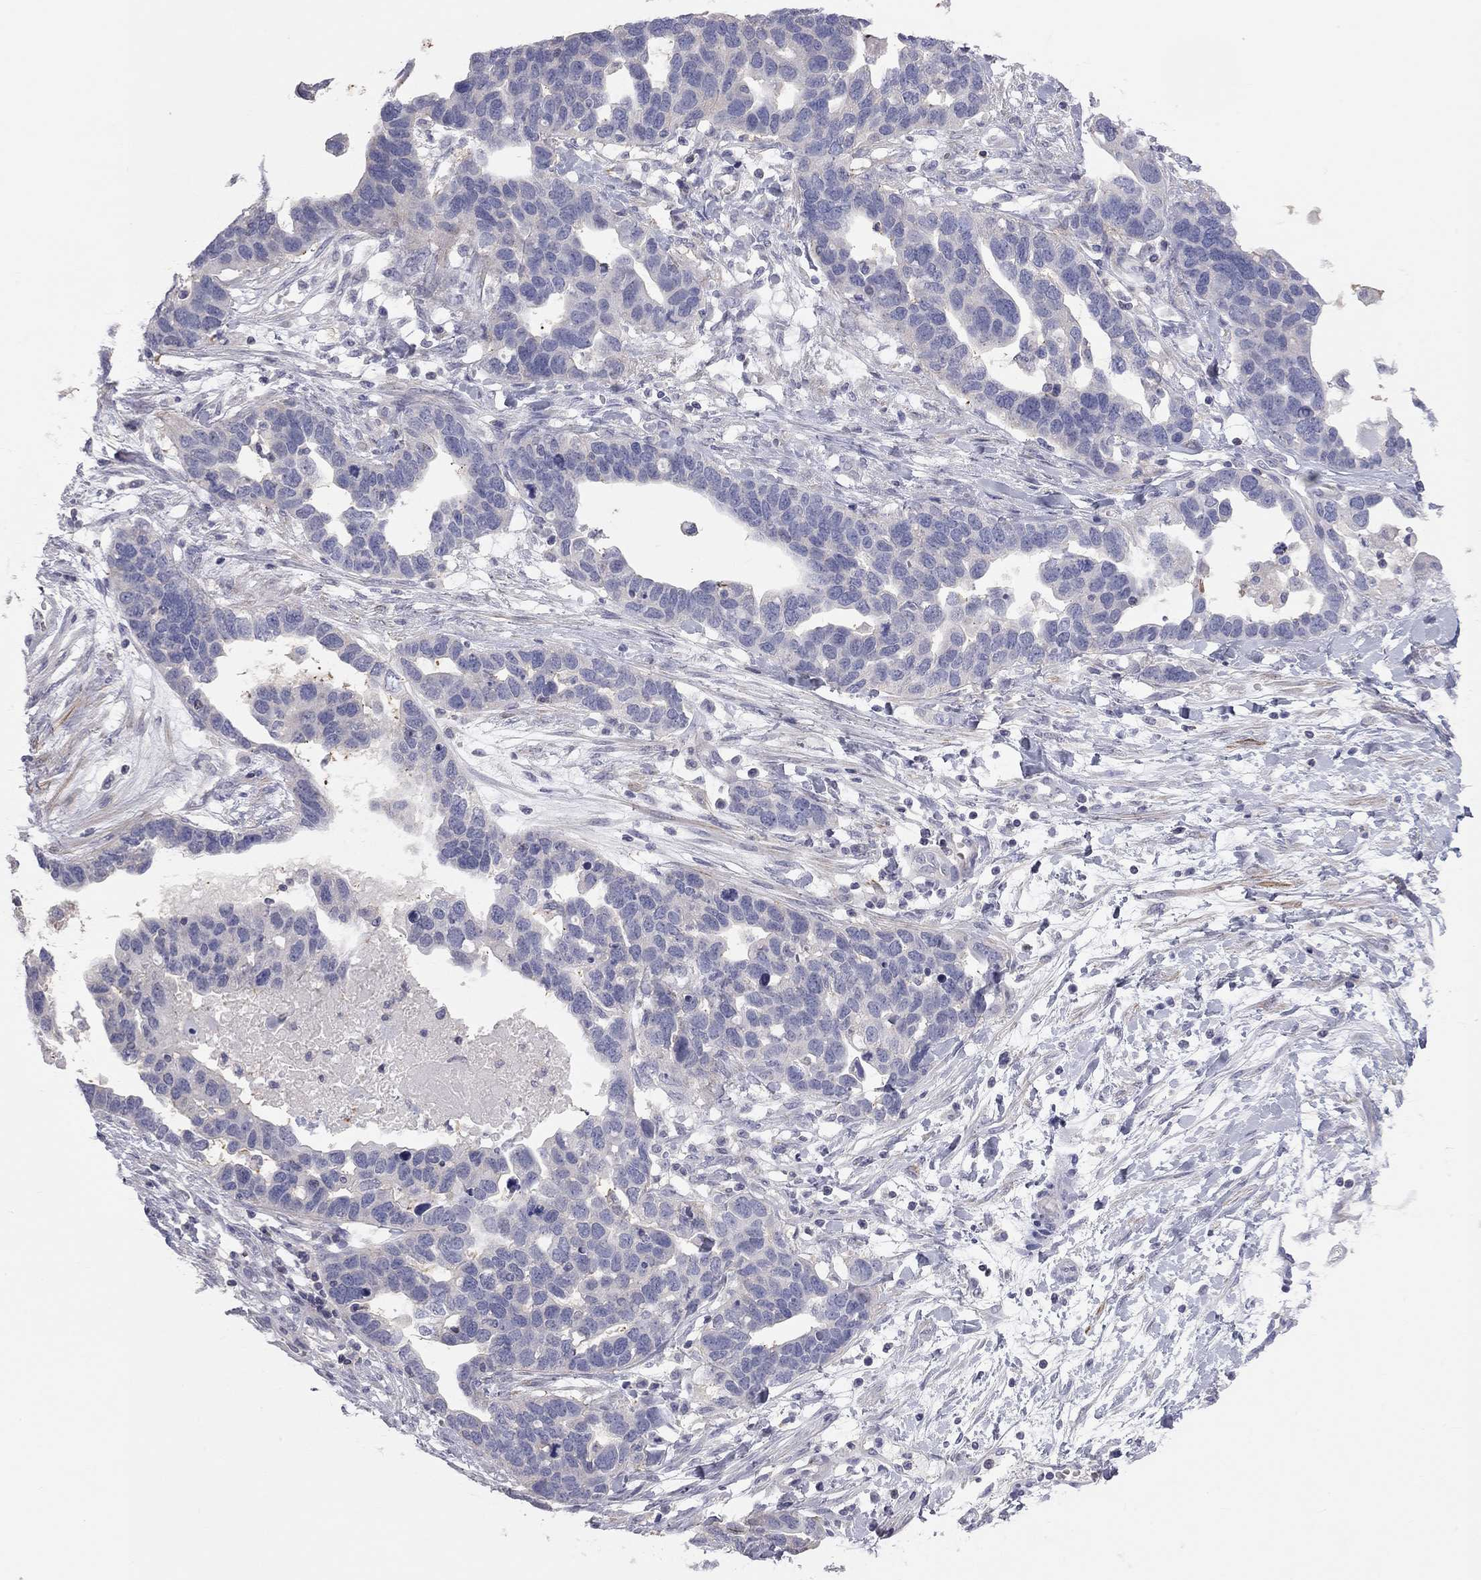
{"staining": {"intensity": "negative", "quantity": "none", "location": "none"}, "tissue": "ovarian cancer", "cell_type": "Tumor cells", "image_type": "cancer", "snomed": [{"axis": "morphology", "description": "Cystadenocarcinoma, serous, NOS"}, {"axis": "topography", "description": "Ovary"}], "caption": "DAB immunohistochemical staining of ovarian serous cystadenocarcinoma reveals no significant staining in tumor cells. (Immunohistochemistry (ihc), brightfield microscopy, high magnification).", "gene": "ADCYAP1", "patient": {"sex": "female", "age": 54}}